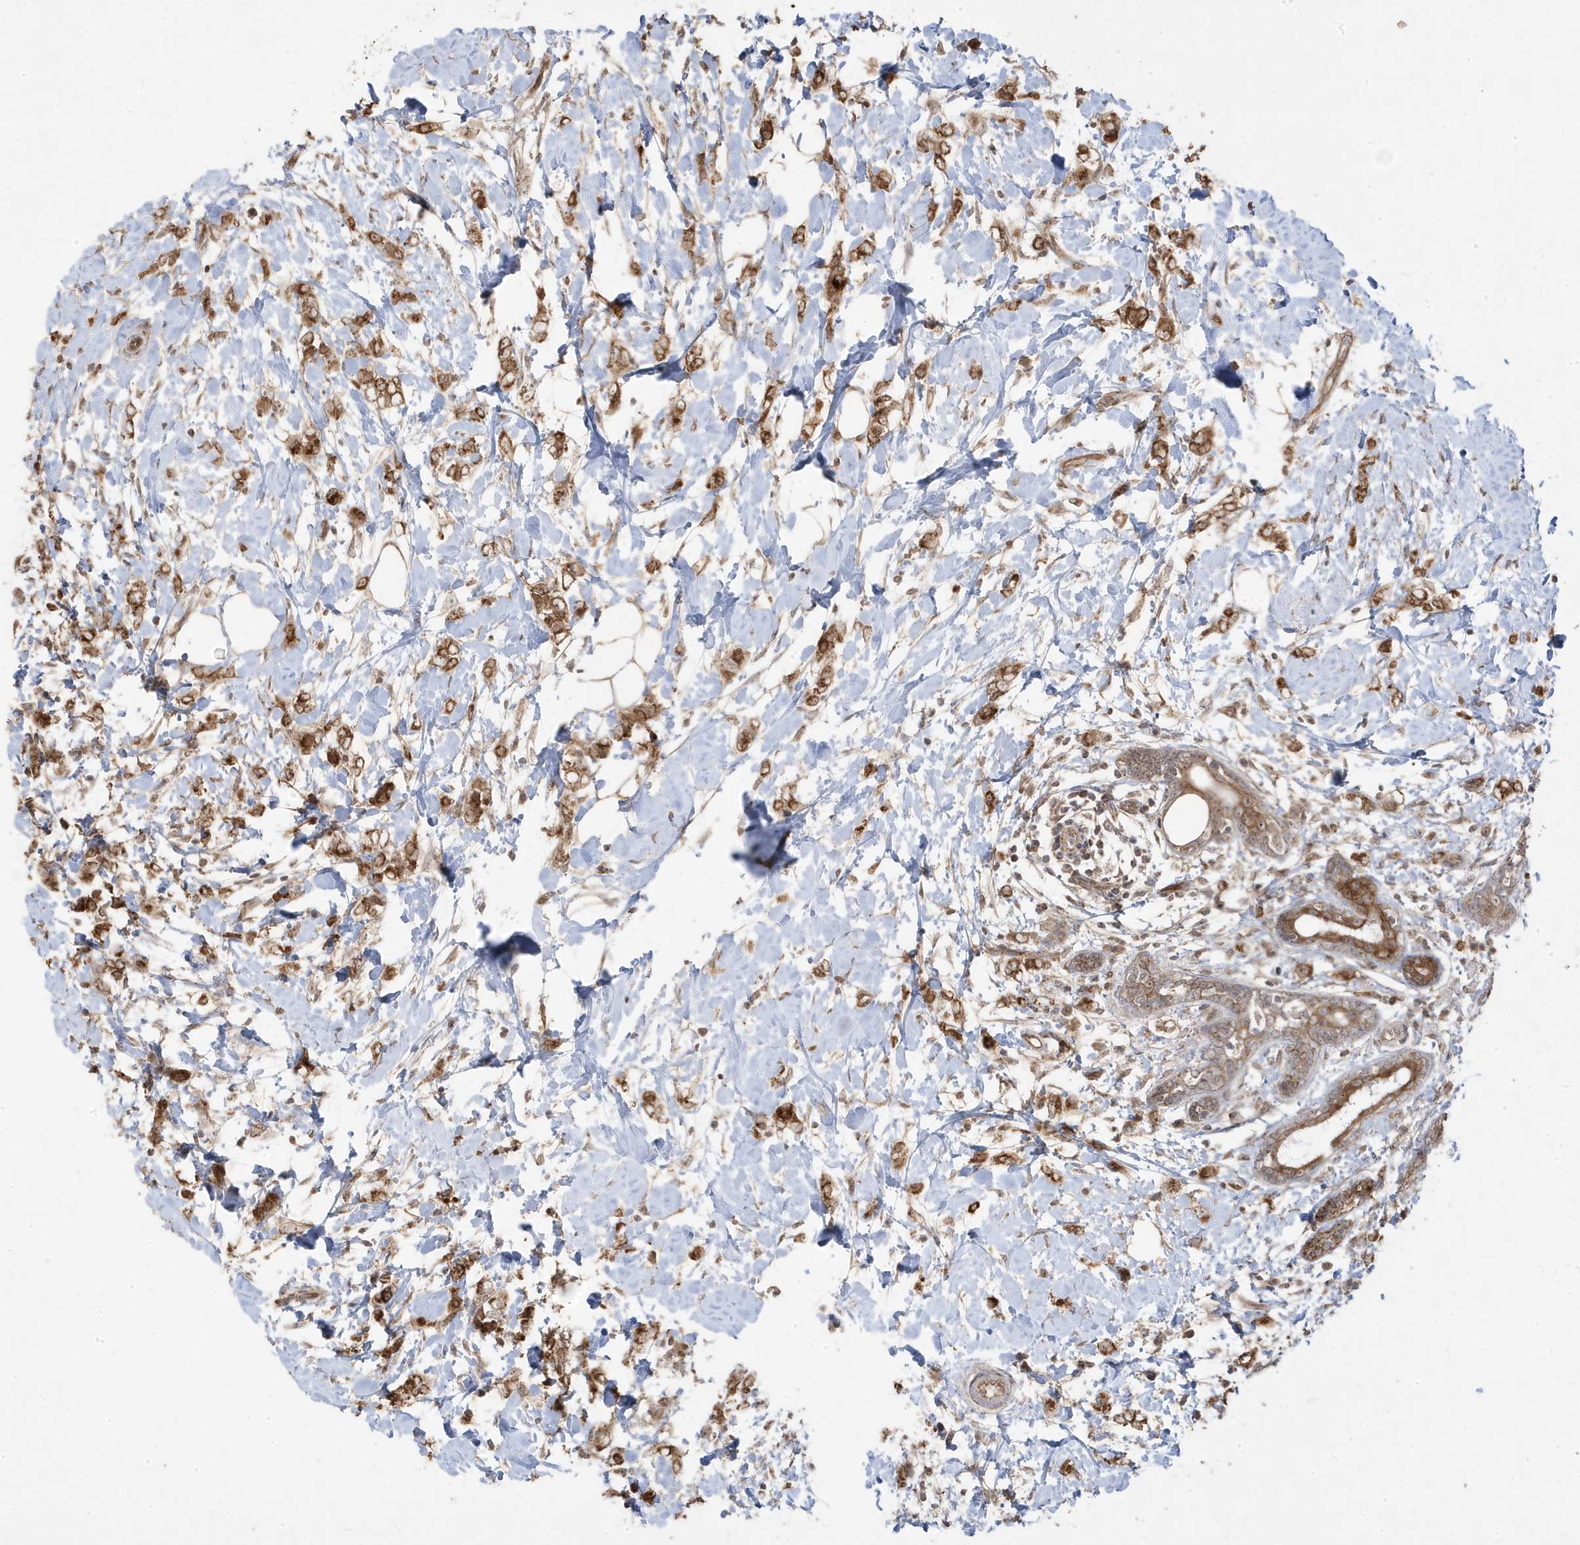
{"staining": {"intensity": "moderate", "quantity": ">75%", "location": "cytoplasmic/membranous"}, "tissue": "breast cancer", "cell_type": "Tumor cells", "image_type": "cancer", "snomed": [{"axis": "morphology", "description": "Normal tissue, NOS"}, {"axis": "morphology", "description": "Lobular carcinoma"}, {"axis": "topography", "description": "Breast"}], "caption": "Human breast cancer stained for a protein (brown) shows moderate cytoplasmic/membranous positive expression in approximately >75% of tumor cells.", "gene": "DNAJC12", "patient": {"sex": "female", "age": 47}}